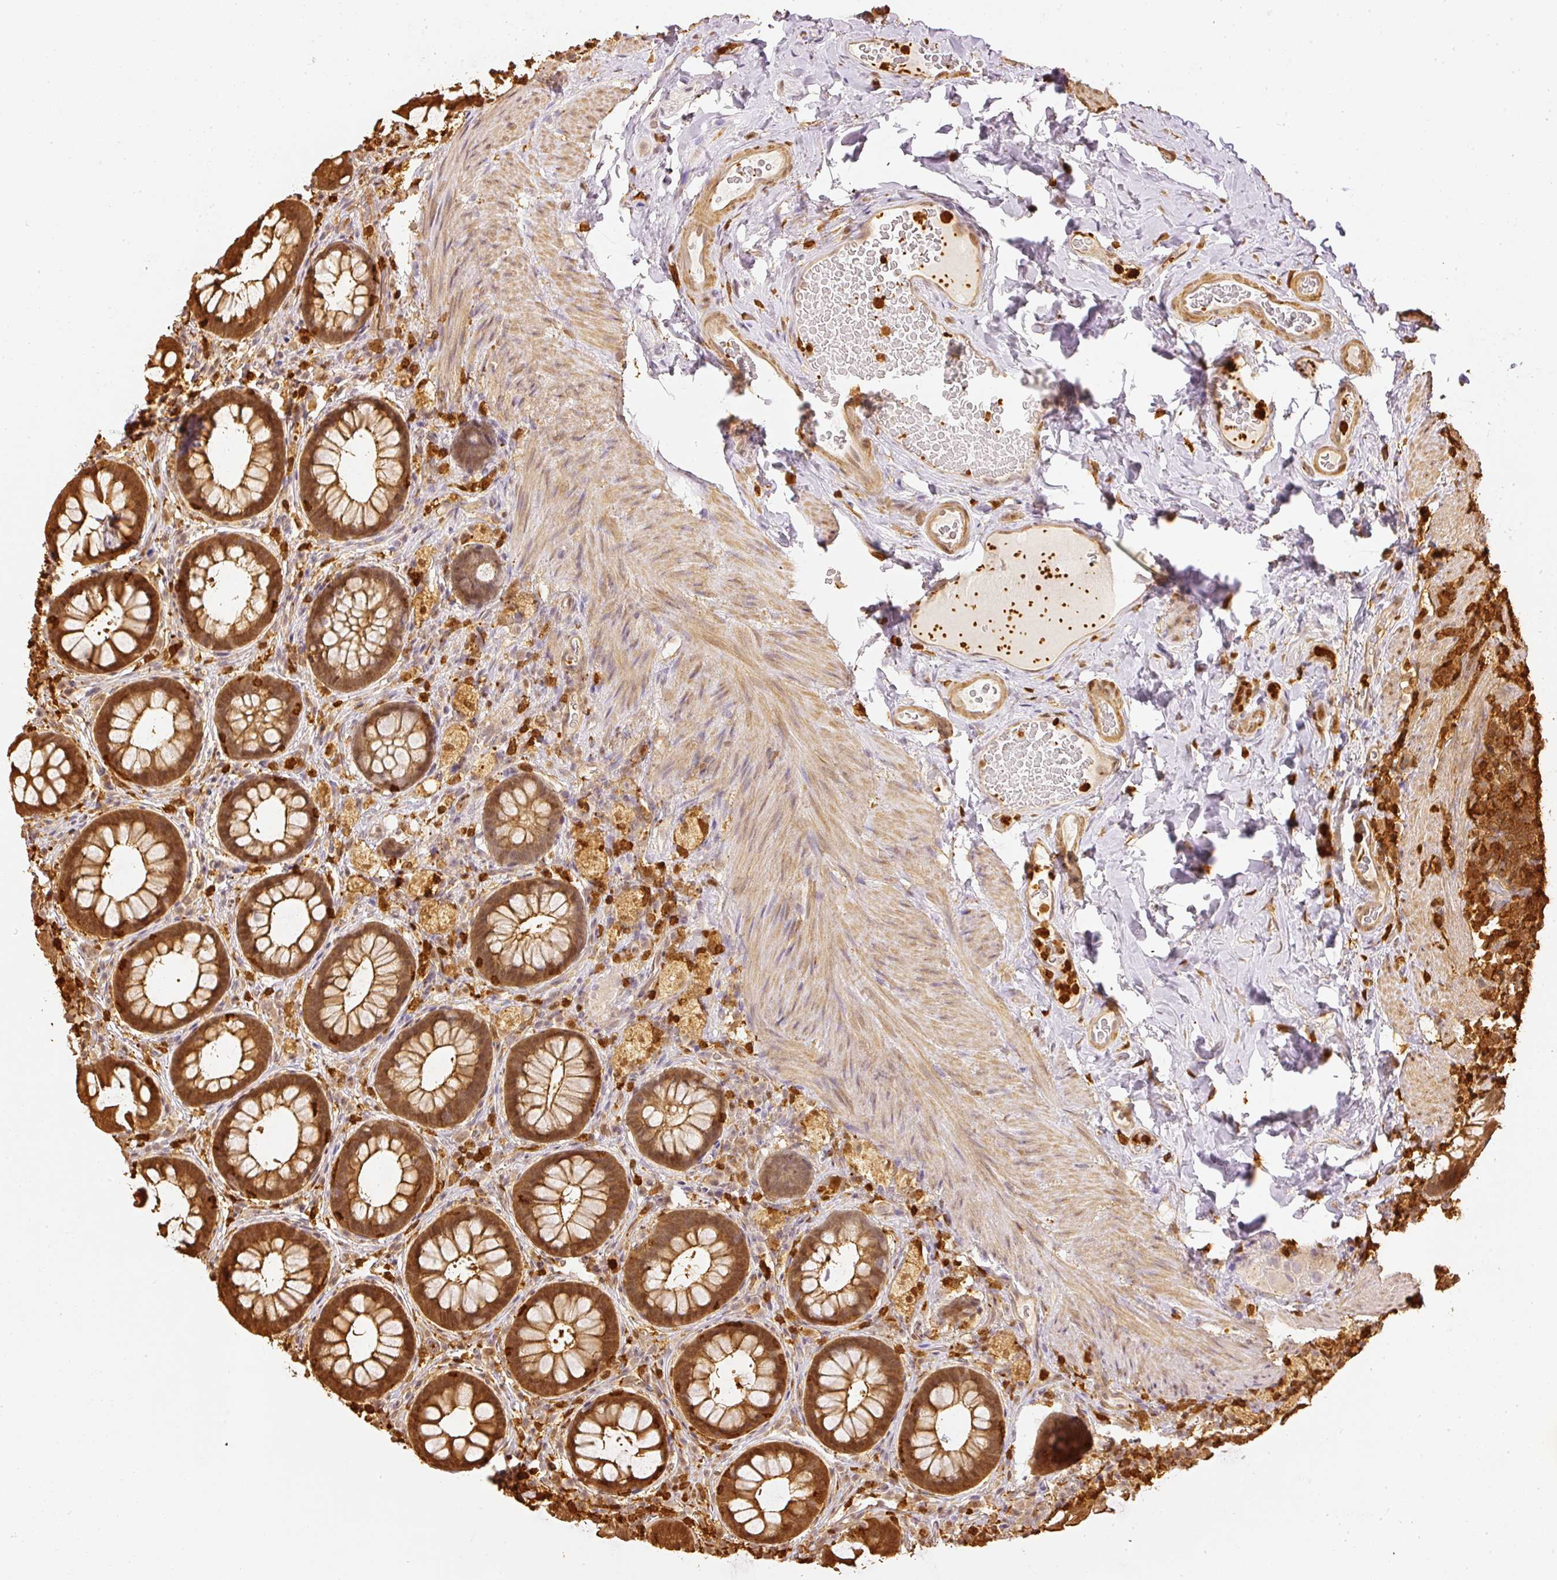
{"staining": {"intensity": "moderate", "quantity": ">75%", "location": "cytoplasmic/membranous,nuclear"}, "tissue": "rectum", "cell_type": "Glandular cells", "image_type": "normal", "snomed": [{"axis": "morphology", "description": "Normal tissue, NOS"}, {"axis": "topography", "description": "Rectum"}], "caption": "Rectum stained for a protein demonstrates moderate cytoplasmic/membranous,nuclear positivity in glandular cells. (DAB (3,3'-diaminobenzidine) IHC, brown staining for protein, blue staining for nuclei).", "gene": "PFN1", "patient": {"sex": "female", "age": 69}}